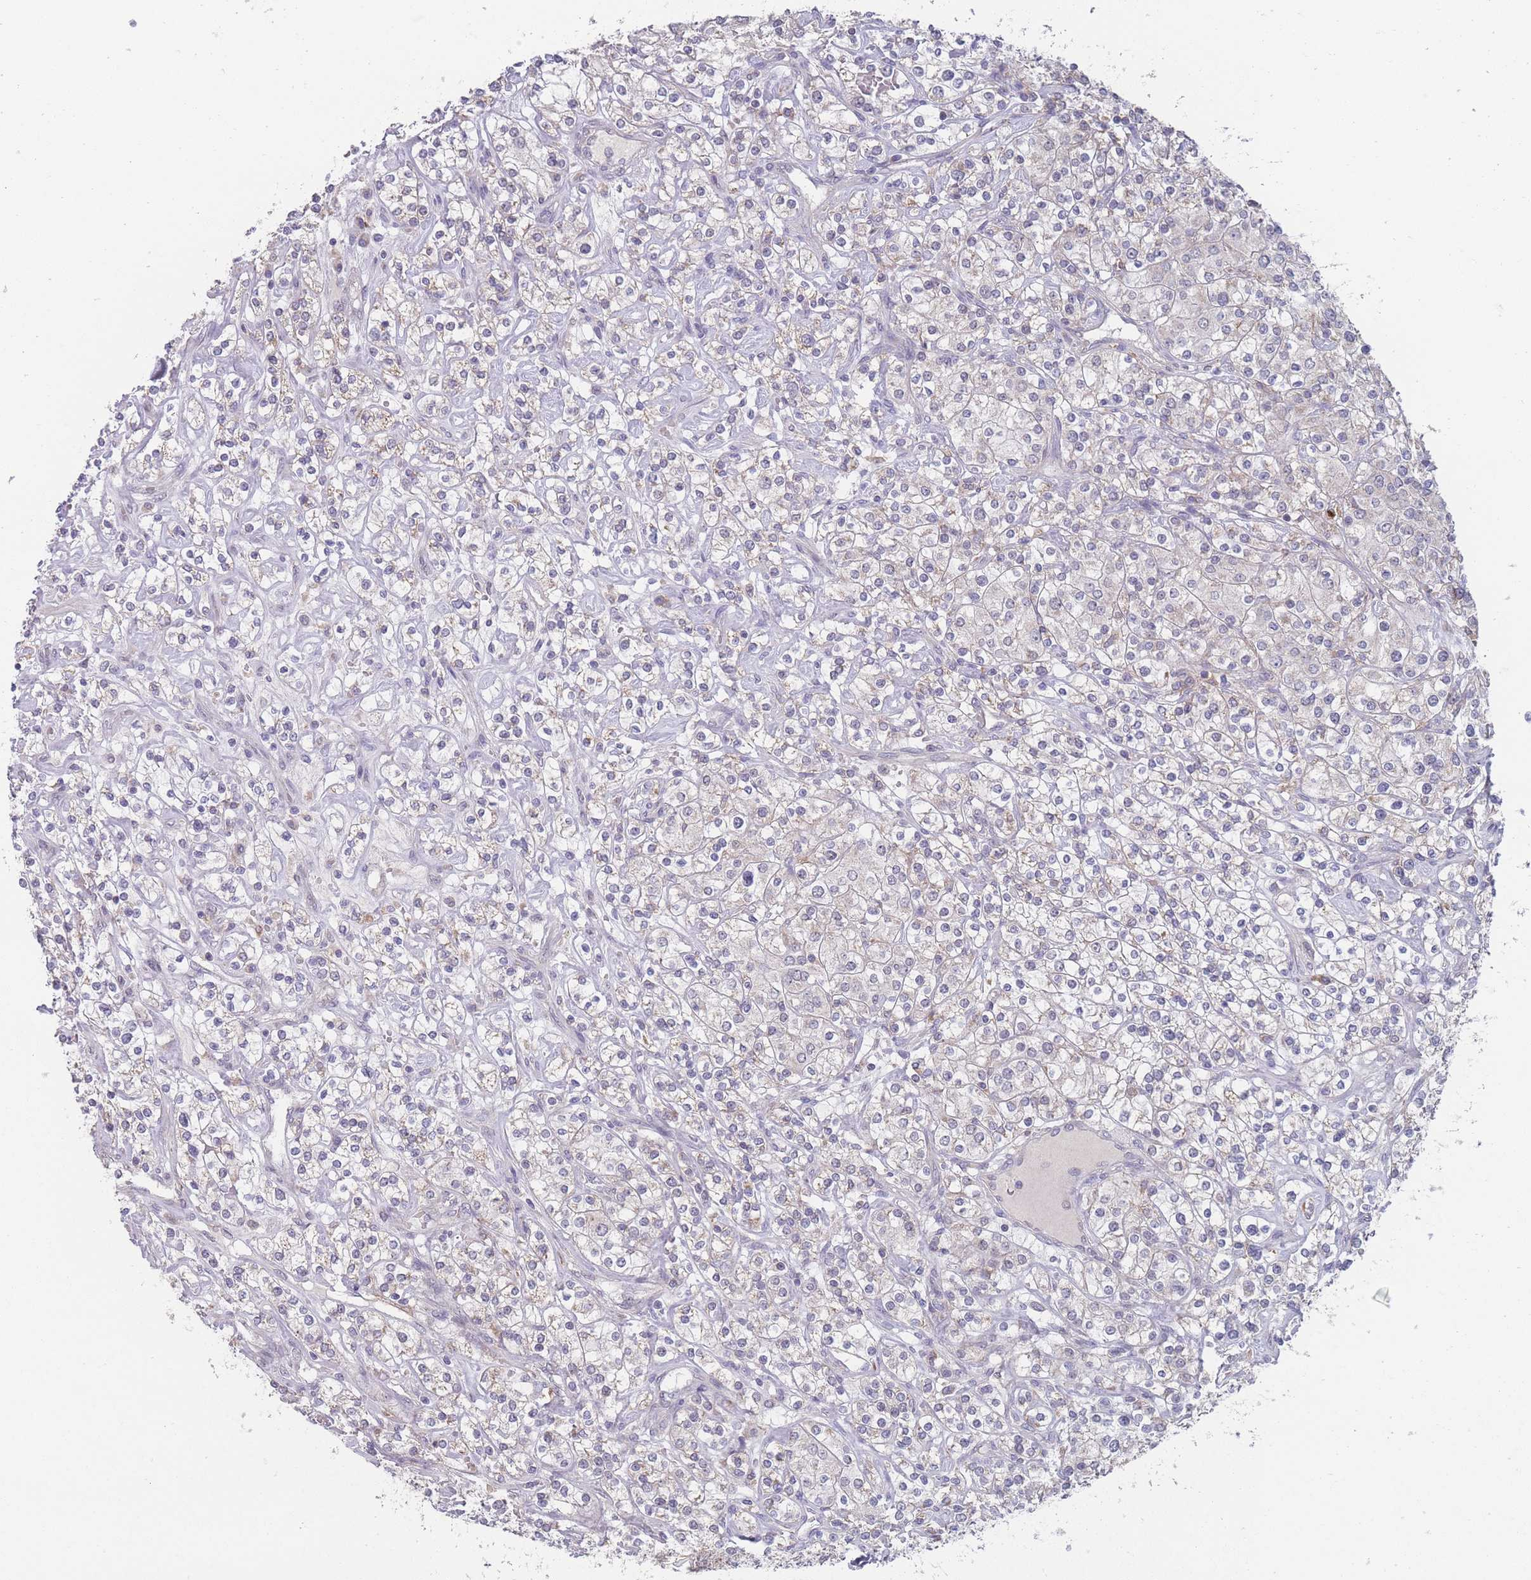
{"staining": {"intensity": "negative", "quantity": "none", "location": "none"}, "tissue": "renal cancer", "cell_type": "Tumor cells", "image_type": "cancer", "snomed": [{"axis": "morphology", "description": "Adenocarcinoma, NOS"}, {"axis": "topography", "description": "Kidney"}], "caption": "The immunohistochemistry (IHC) histopathology image has no significant expression in tumor cells of renal cancer (adenocarcinoma) tissue.", "gene": "PEX7", "patient": {"sex": "male", "age": 77}}